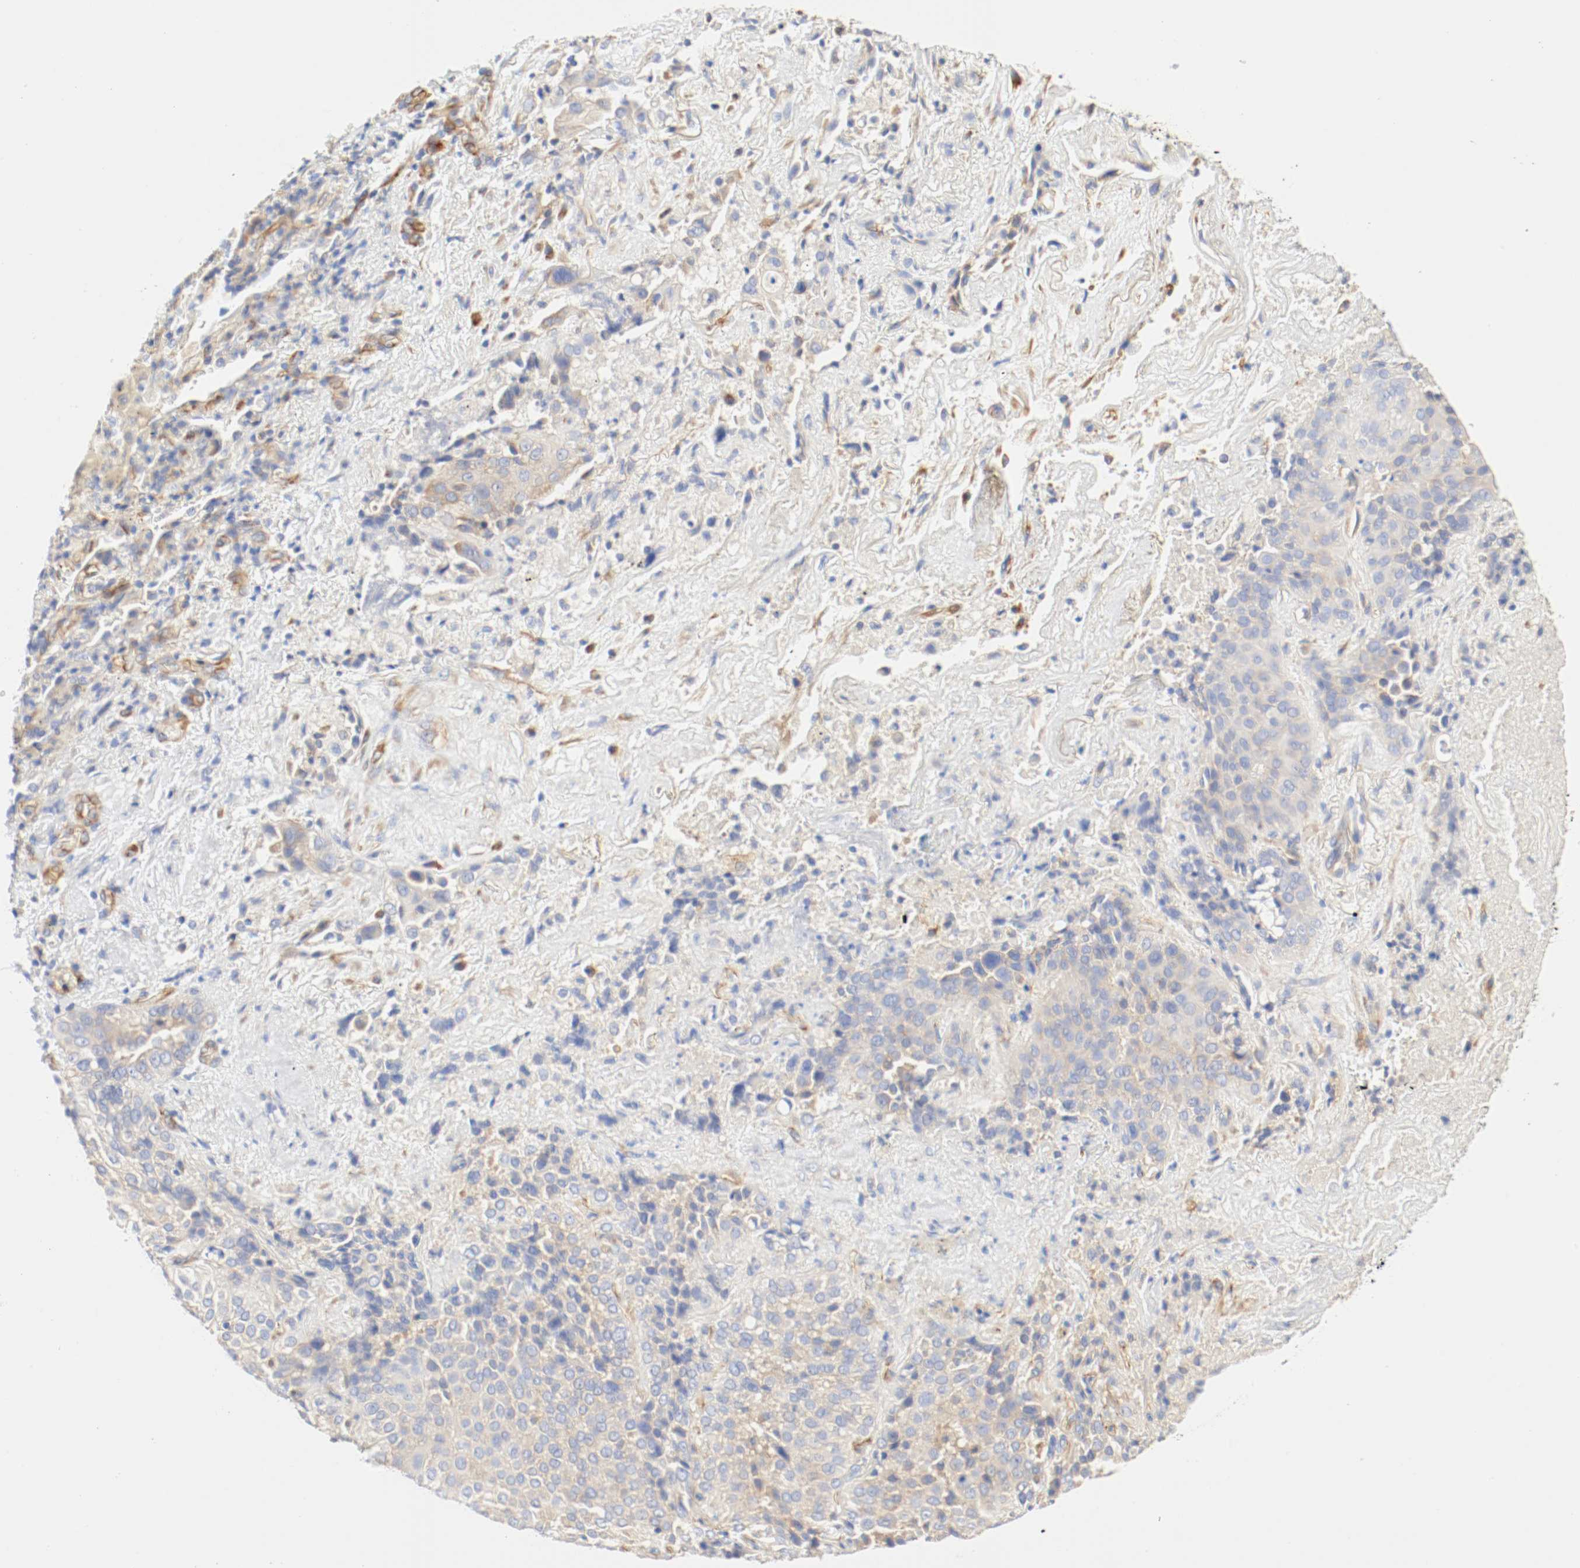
{"staining": {"intensity": "moderate", "quantity": ">75%", "location": "cytoplasmic/membranous"}, "tissue": "lung cancer", "cell_type": "Tumor cells", "image_type": "cancer", "snomed": [{"axis": "morphology", "description": "Squamous cell carcinoma, NOS"}, {"axis": "topography", "description": "Lung"}], "caption": "Moderate cytoplasmic/membranous expression for a protein is appreciated in about >75% of tumor cells of lung squamous cell carcinoma using immunohistochemistry.", "gene": "GIT1", "patient": {"sex": "male", "age": 54}}